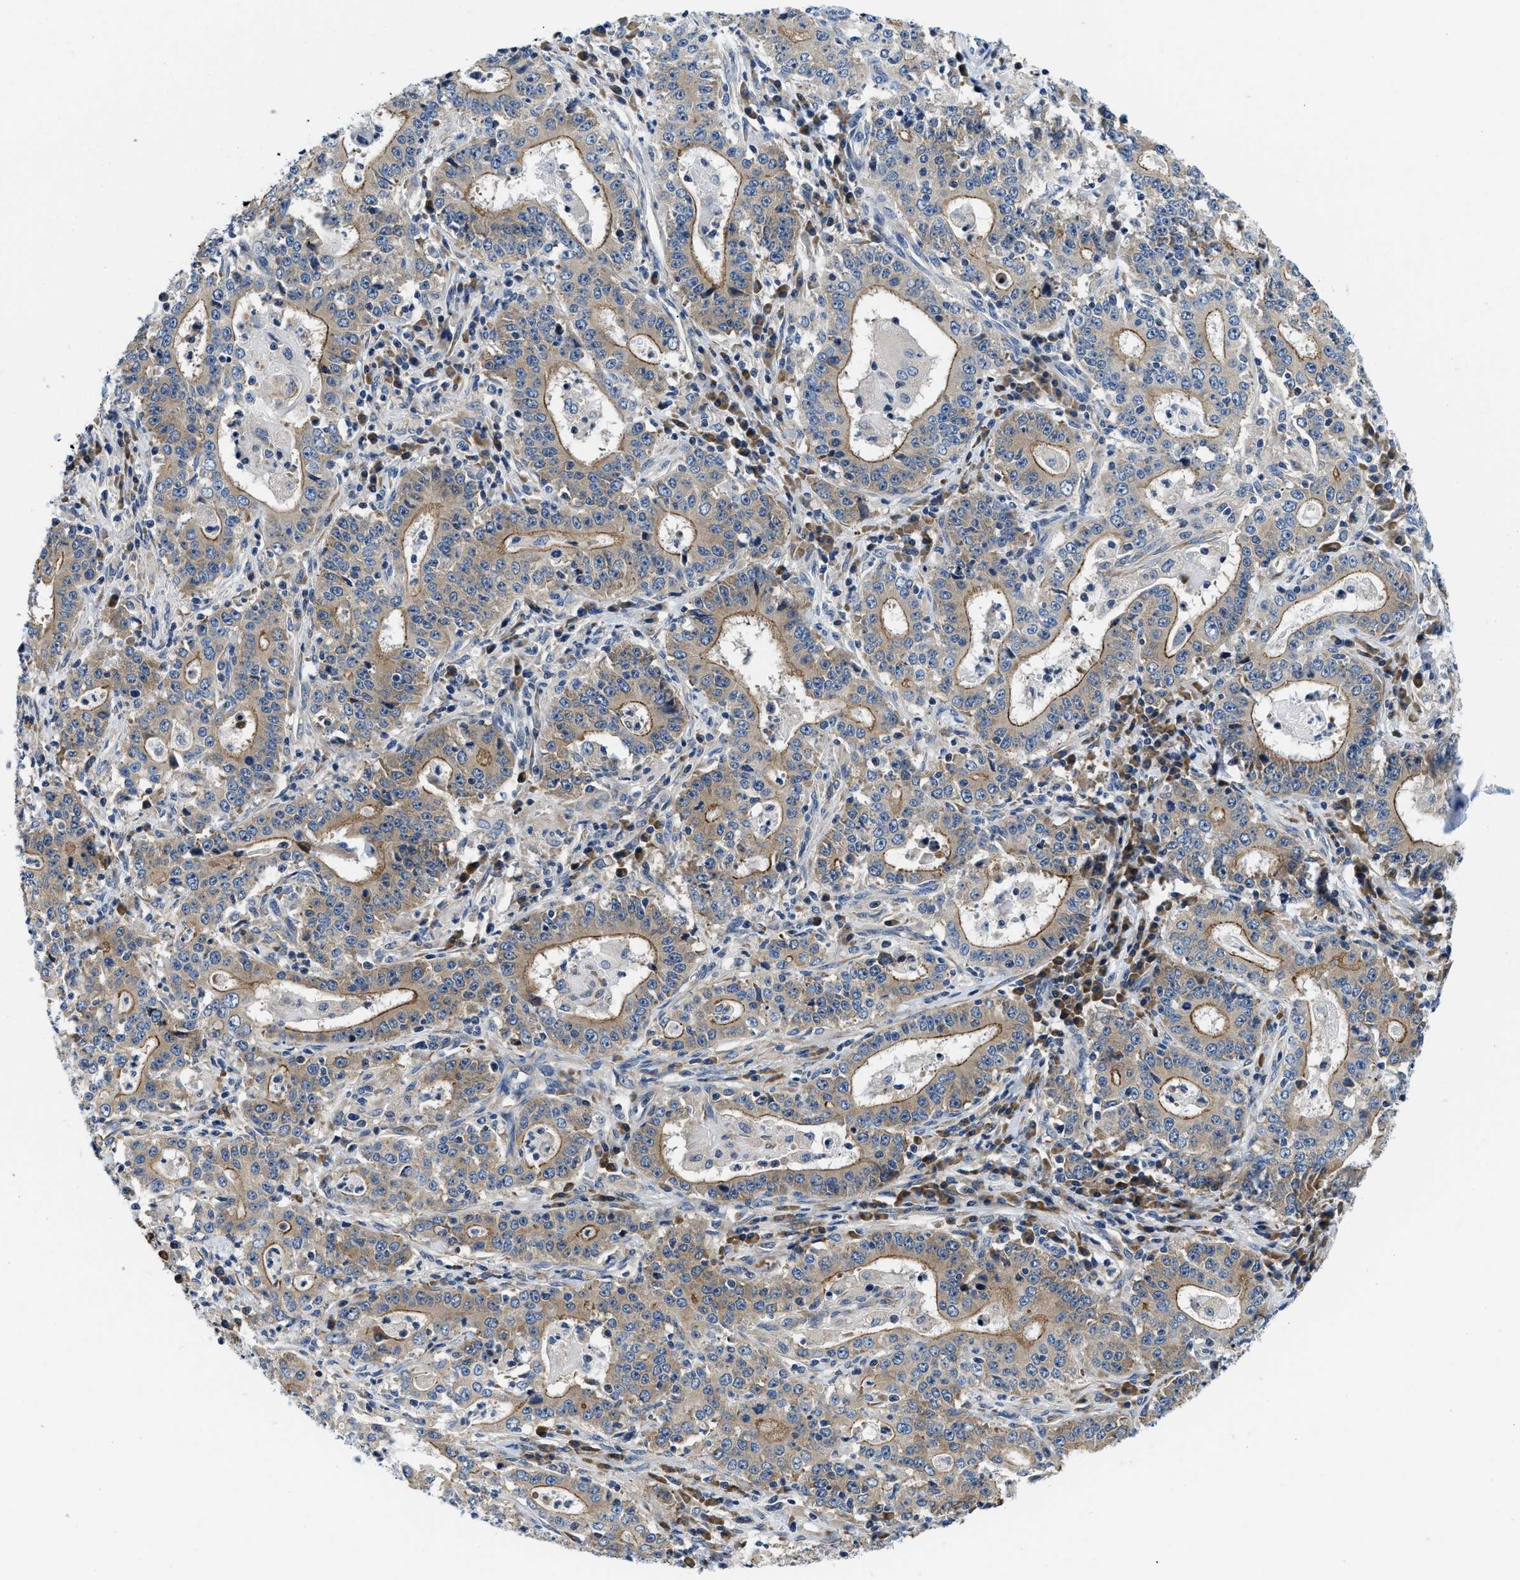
{"staining": {"intensity": "weak", "quantity": ">75%", "location": "cytoplasmic/membranous"}, "tissue": "stomach cancer", "cell_type": "Tumor cells", "image_type": "cancer", "snomed": [{"axis": "morphology", "description": "Normal tissue, NOS"}, {"axis": "morphology", "description": "Adenocarcinoma, NOS"}, {"axis": "topography", "description": "Stomach, upper"}, {"axis": "topography", "description": "Stomach"}], "caption": "A brown stain highlights weak cytoplasmic/membranous staining of a protein in human stomach cancer (adenocarcinoma) tumor cells. (brown staining indicates protein expression, while blue staining denotes nuclei).", "gene": "IKBKE", "patient": {"sex": "male", "age": 59}}